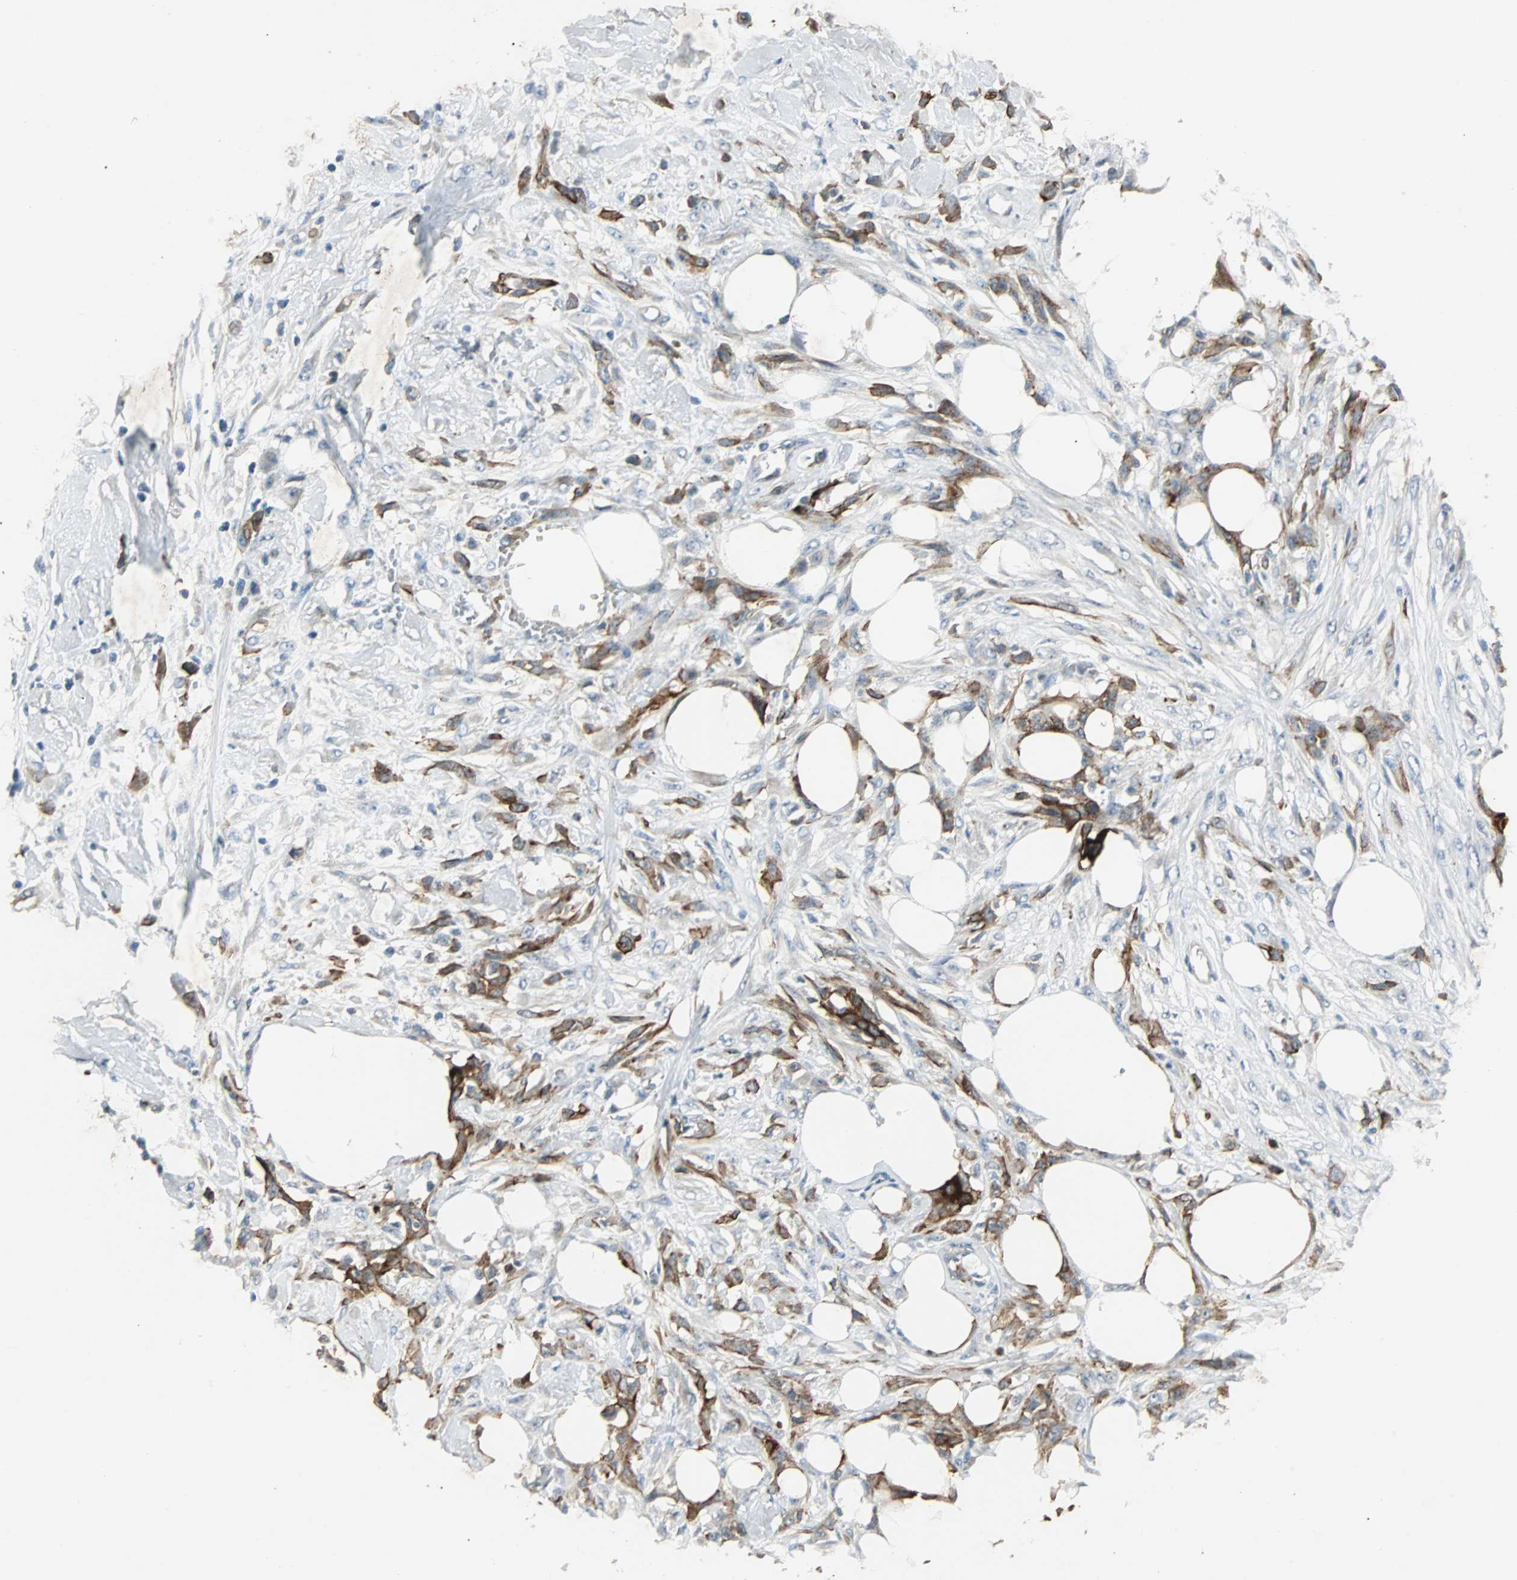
{"staining": {"intensity": "strong", "quantity": ">75%", "location": "cytoplasmic/membranous"}, "tissue": "skin cancer", "cell_type": "Tumor cells", "image_type": "cancer", "snomed": [{"axis": "morphology", "description": "Normal tissue, NOS"}, {"axis": "morphology", "description": "Squamous cell carcinoma, NOS"}, {"axis": "topography", "description": "Skin"}], "caption": "This is an image of immunohistochemistry staining of squamous cell carcinoma (skin), which shows strong positivity in the cytoplasmic/membranous of tumor cells.", "gene": "CMC2", "patient": {"sex": "female", "age": 59}}